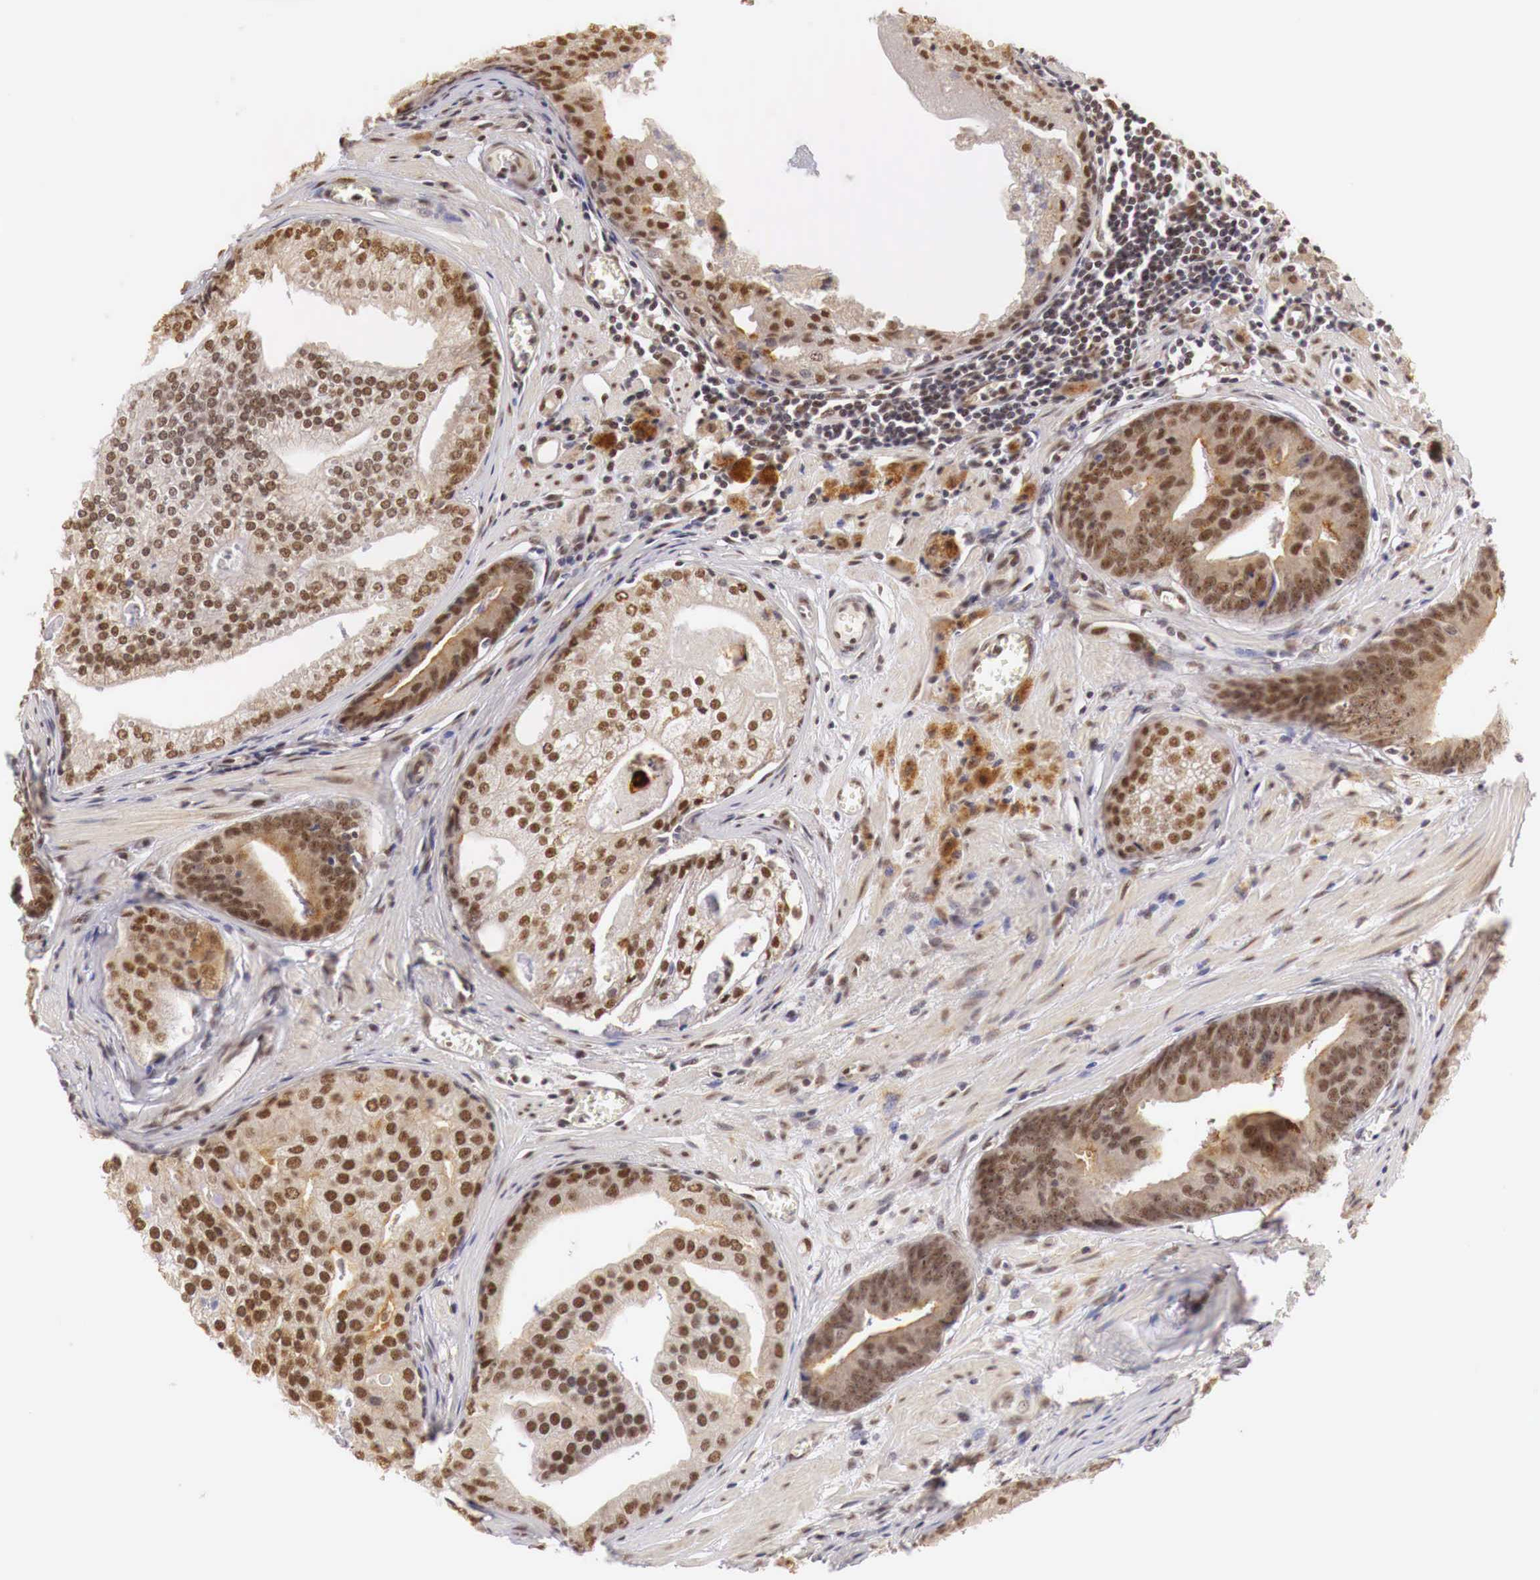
{"staining": {"intensity": "moderate", "quantity": ">75%", "location": "cytoplasmic/membranous,nuclear"}, "tissue": "prostate cancer", "cell_type": "Tumor cells", "image_type": "cancer", "snomed": [{"axis": "morphology", "description": "Adenocarcinoma, High grade"}, {"axis": "topography", "description": "Prostate"}], "caption": "An immunohistochemistry (IHC) histopathology image of tumor tissue is shown. Protein staining in brown highlights moderate cytoplasmic/membranous and nuclear positivity in prostate cancer (high-grade adenocarcinoma) within tumor cells.", "gene": "GPKOW", "patient": {"sex": "male", "age": 56}}